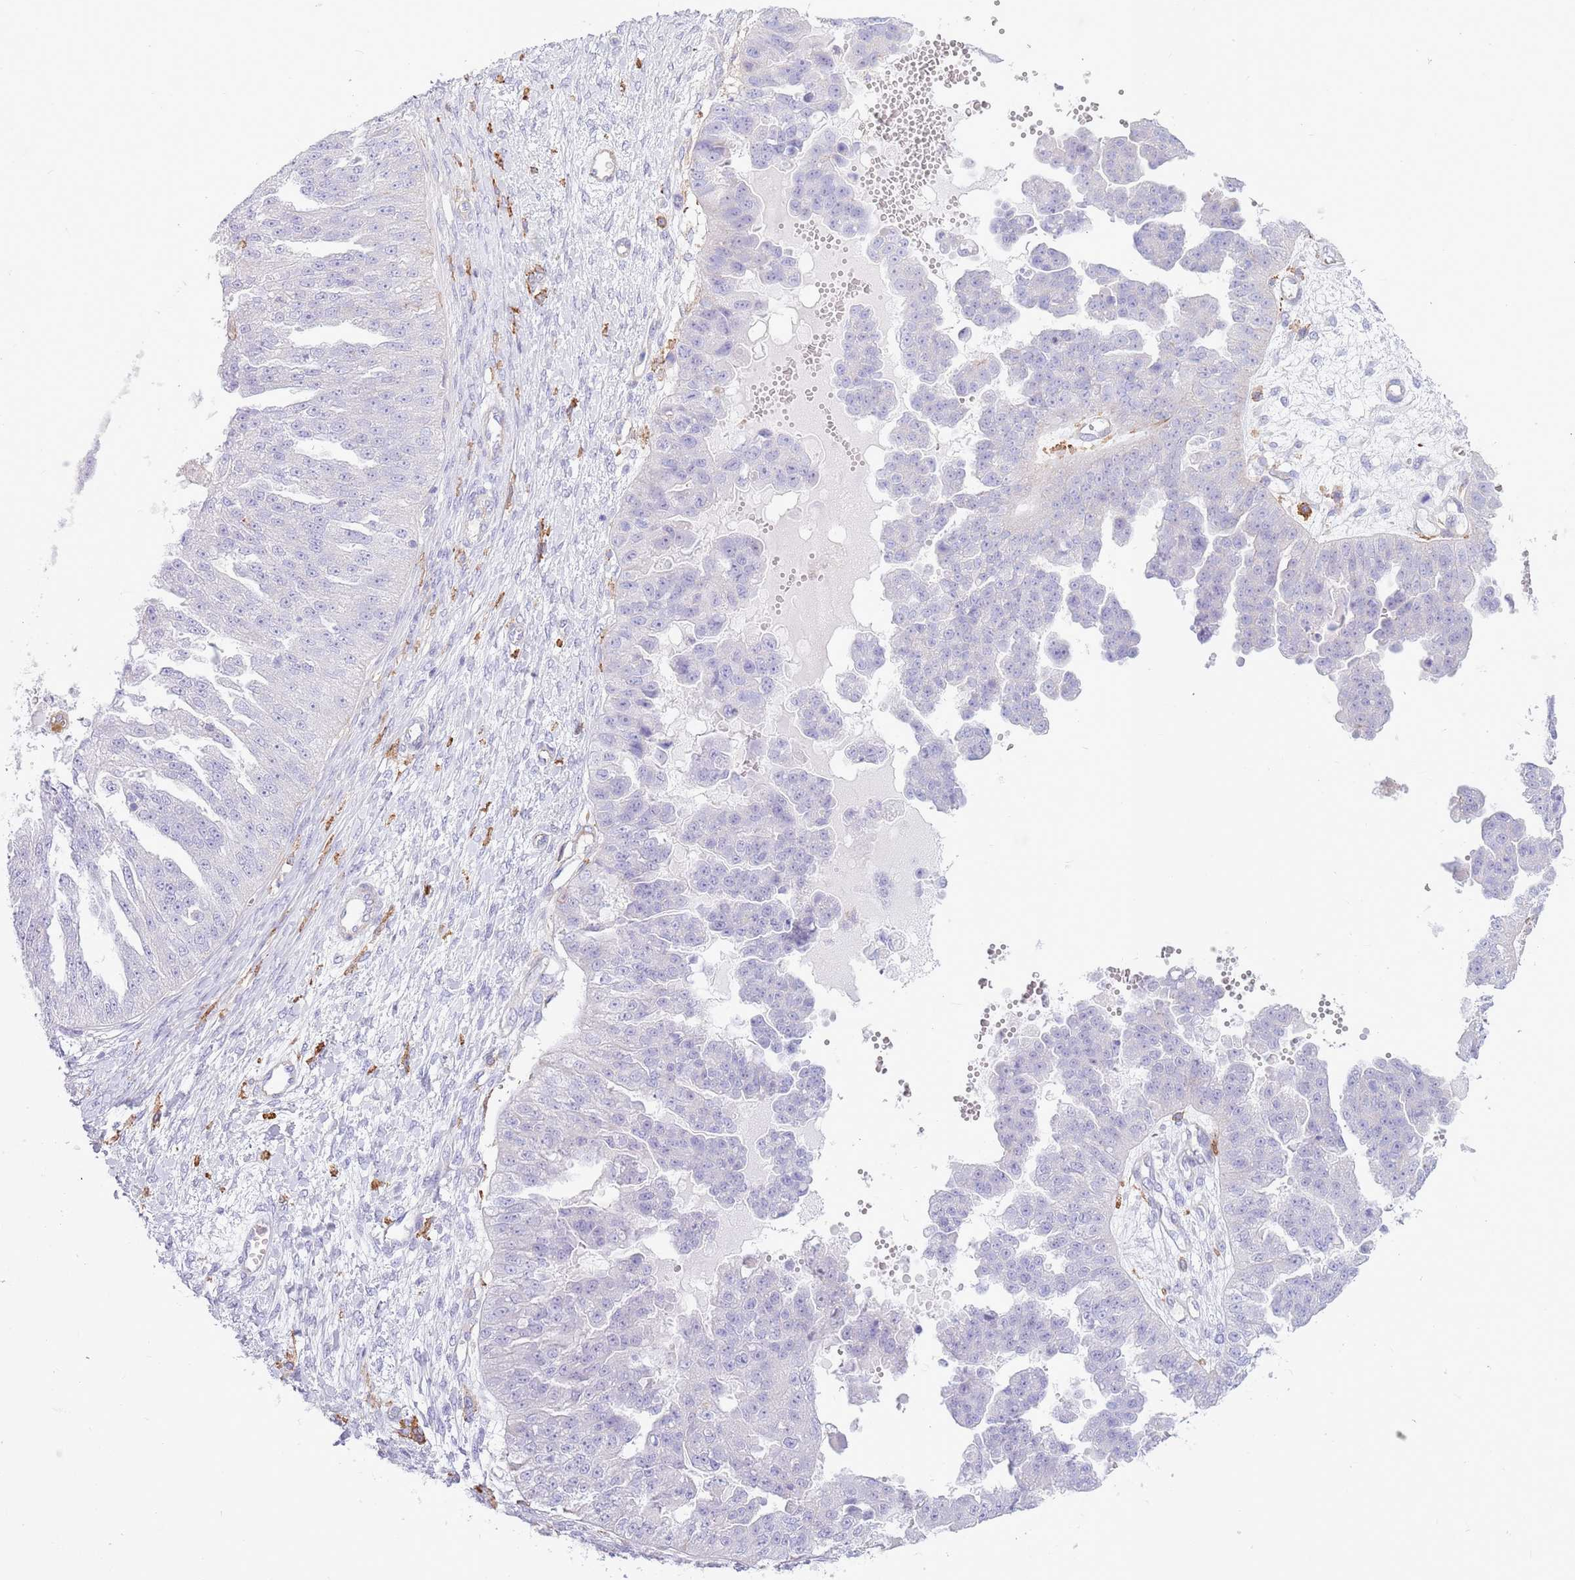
{"staining": {"intensity": "negative", "quantity": "none", "location": "none"}, "tissue": "ovarian cancer", "cell_type": "Tumor cells", "image_type": "cancer", "snomed": [{"axis": "morphology", "description": "Cystadenocarcinoma, serous, NOS"}, {"axis": "topography", "description": "Ovary"}], "caption": "Immunohistochemistry (IHC) photomicrograph of human ovarian cancer (serous cystadenocarcinoma) stained for a protein (brown), which shows no staining in tumor cells.", "gene": "SNX6", "patient": {"sex": "female", "age": 58}}